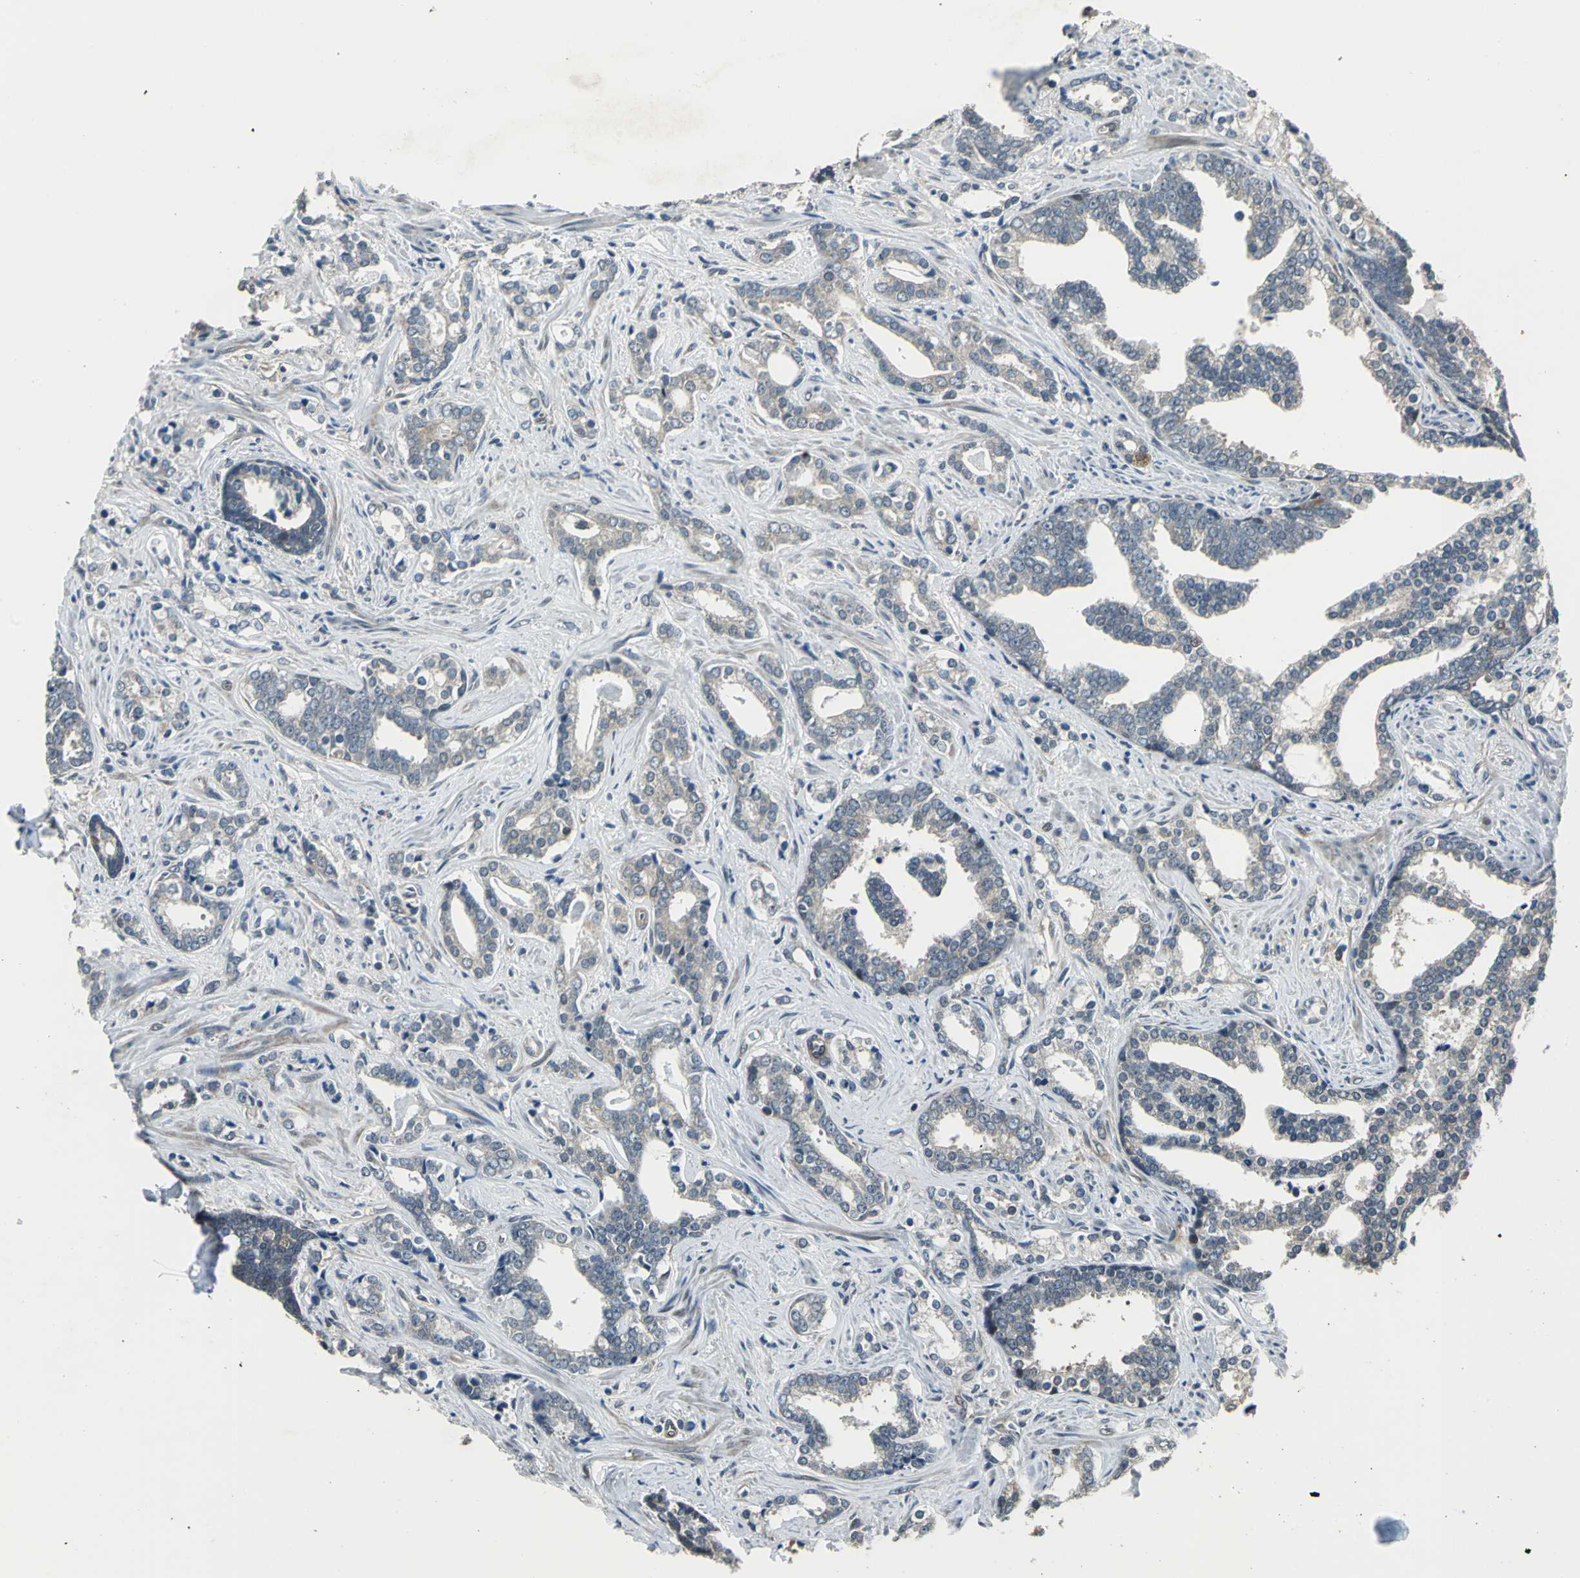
{"staining": {"intensity": "weak", "quantity": "25%-75%", "location": "cytoplasmic/membranous"}, "tissue": "prostate cancer", "cell_type": "Tumor cells", "image_type": "cancer", "snomed": [{"axis": "morphology", "description": "Adenocarcinoma, High grade"}, {"axis": "topography", "description": "Prostate"}], "caption": "High-grade adenocarcinoma (prostate) stained with a protein marker shows weak staining in tumor cells.", "gene": "PFDN1", "patient": {"sex": "male", "age": 67}}